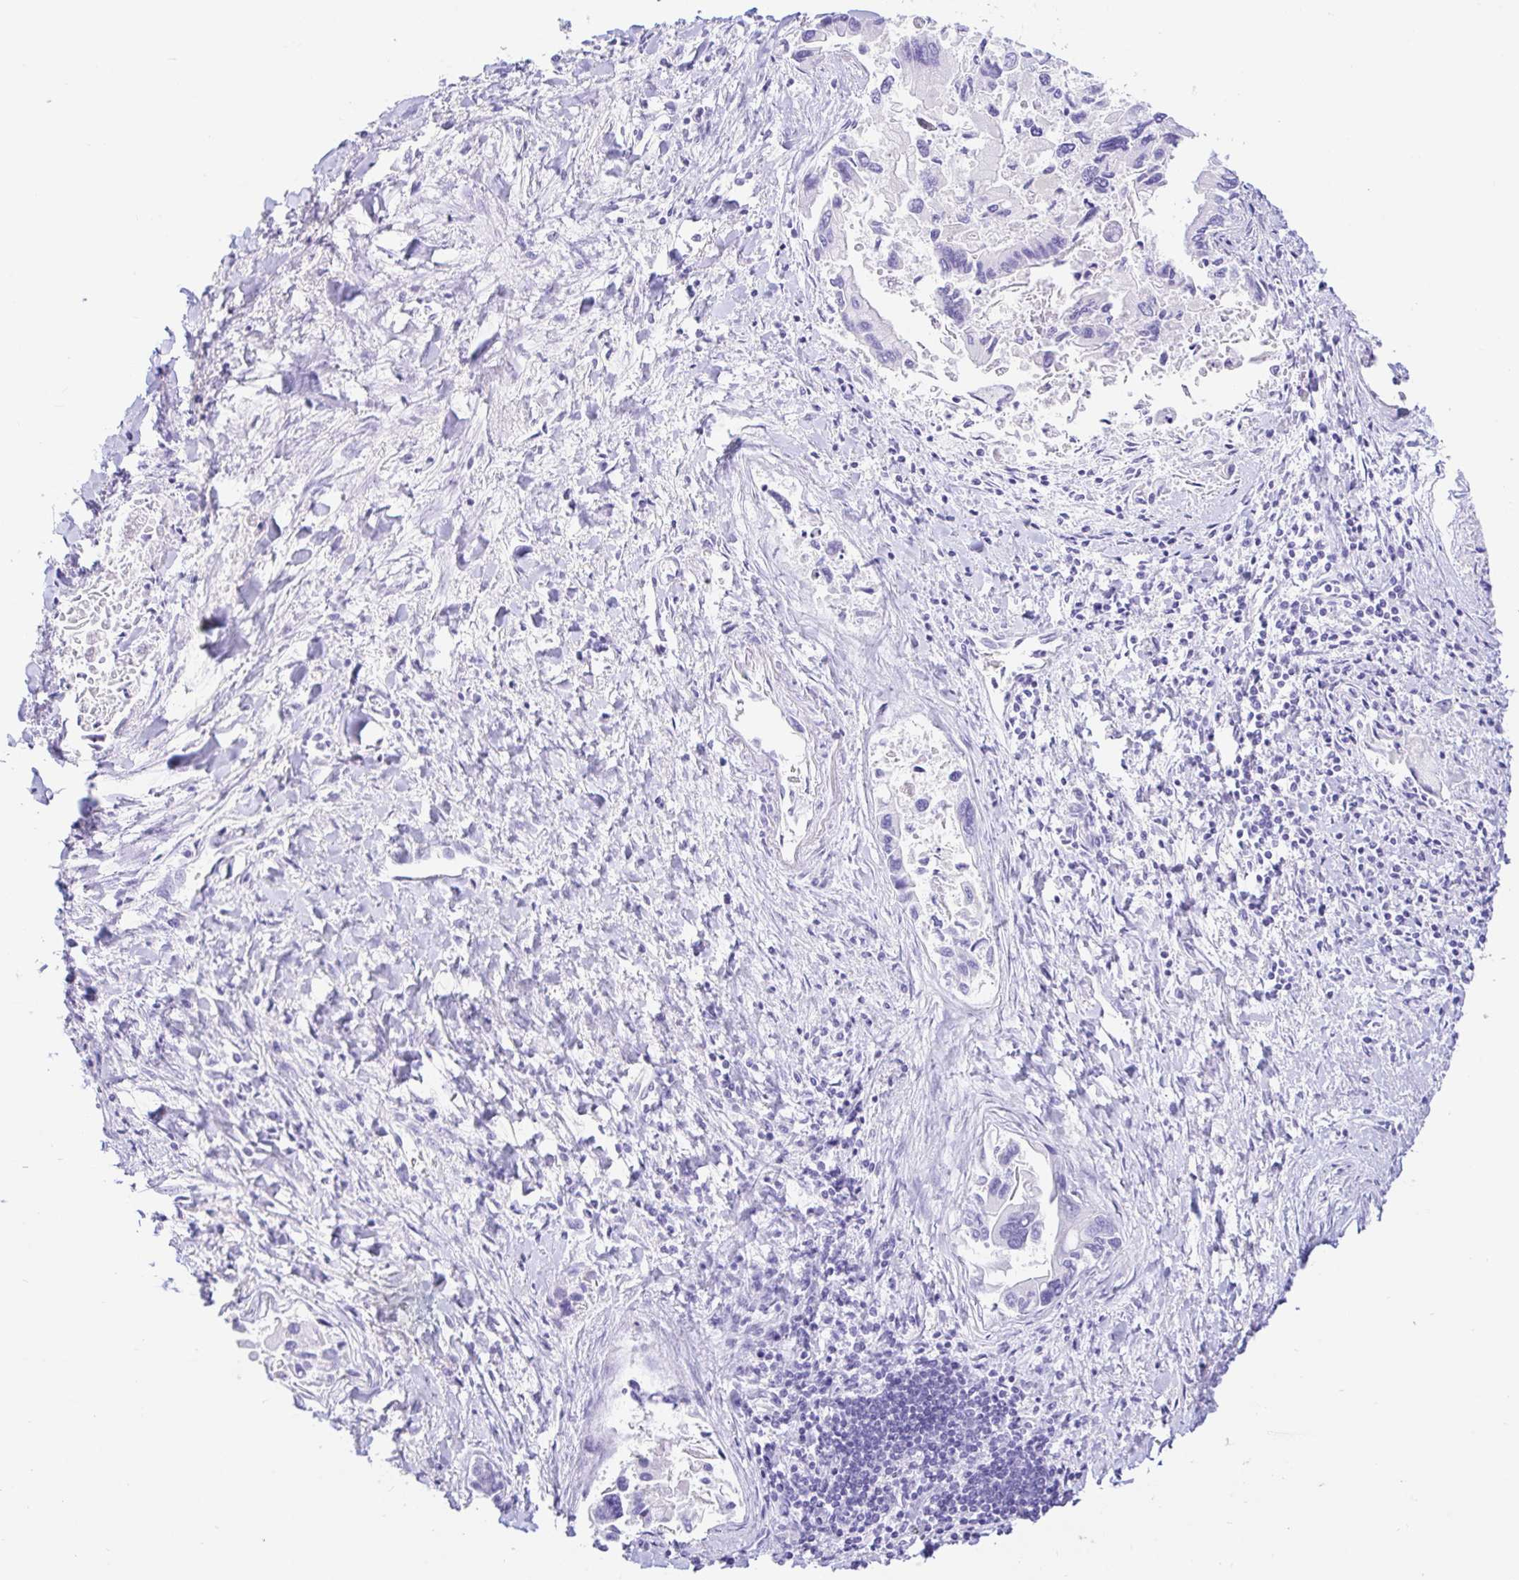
{"staining": {"intensity": "negative", "quantity": "none", "location": "none"}, "tissue": "liver cancer", "cell_type": "Tumor cells", "image_type": "cancer", "snomed": [{"axis": "morphology", "description": "Cholangiocarcinoma"}, {"axis": "topography", "description": "Liver"}], "caption": "Protein analysis of liver cancer (cholangiocarcinoma) demonstrates no significant positivity in tumor cells.", "gene": "PAX8", "patient": {"sex": "male", "age": 66}}